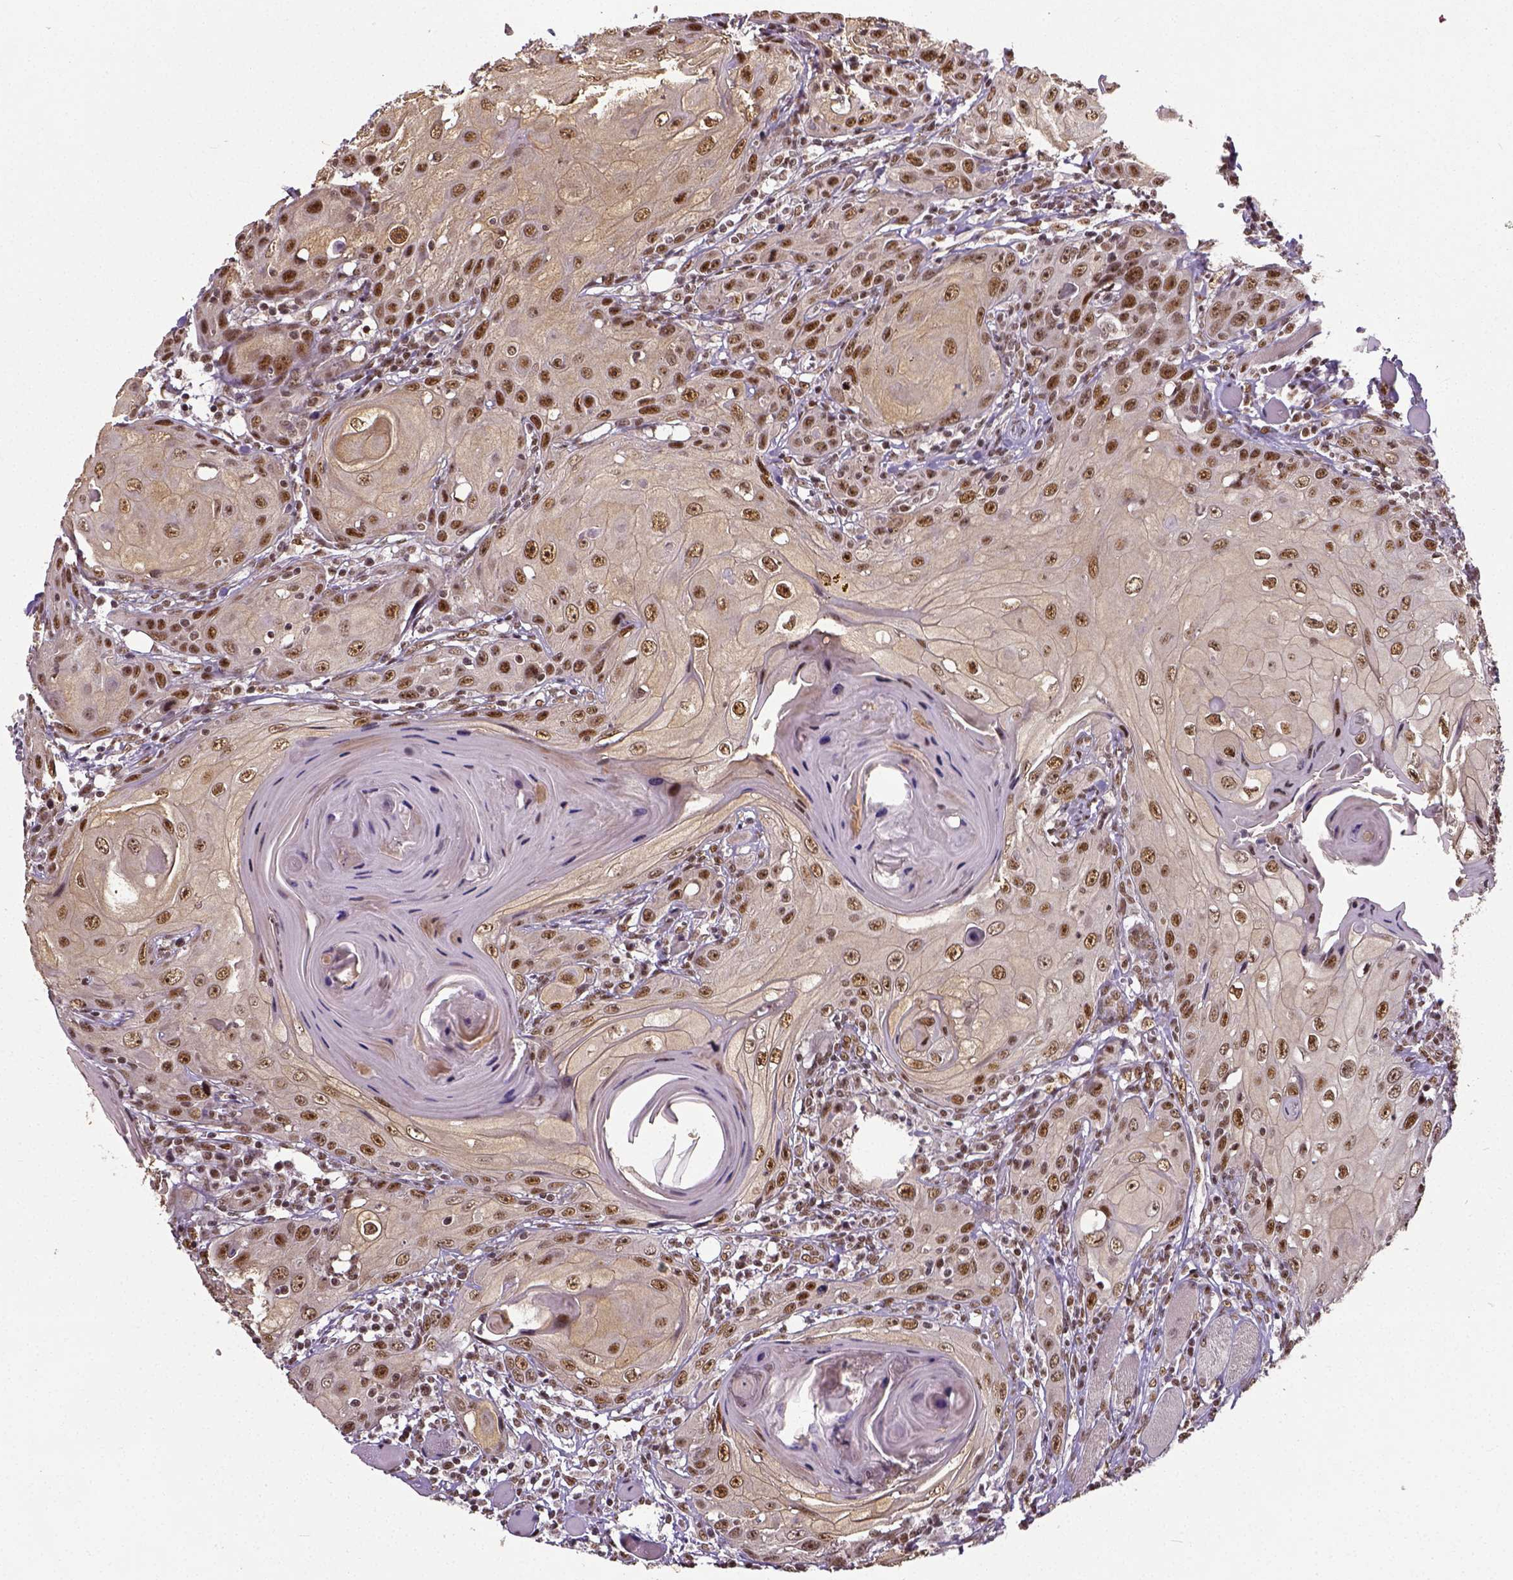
{"staining": {"intensity": "moderate", "quantity": ">75%", "location": "nuclear"}, "tissue": "head and neck cancer", "cell_type": "Tumor cells", "image_type": "cancer", "snomed": [{"axis": "morphology", "description": "Squamous cell carcinoma, NOS"}, {"axis": "topography", "description": "Head-Neck"}], "caption": "Approximately >75% of tumor cells in squamous cell carcinoma (head and neck) demonstrate moderate nuclear protein expression as visualized by brown immunohistochemical staining.", "gene": "ATRX", "patient": {"sex": "female", "age": 80}}